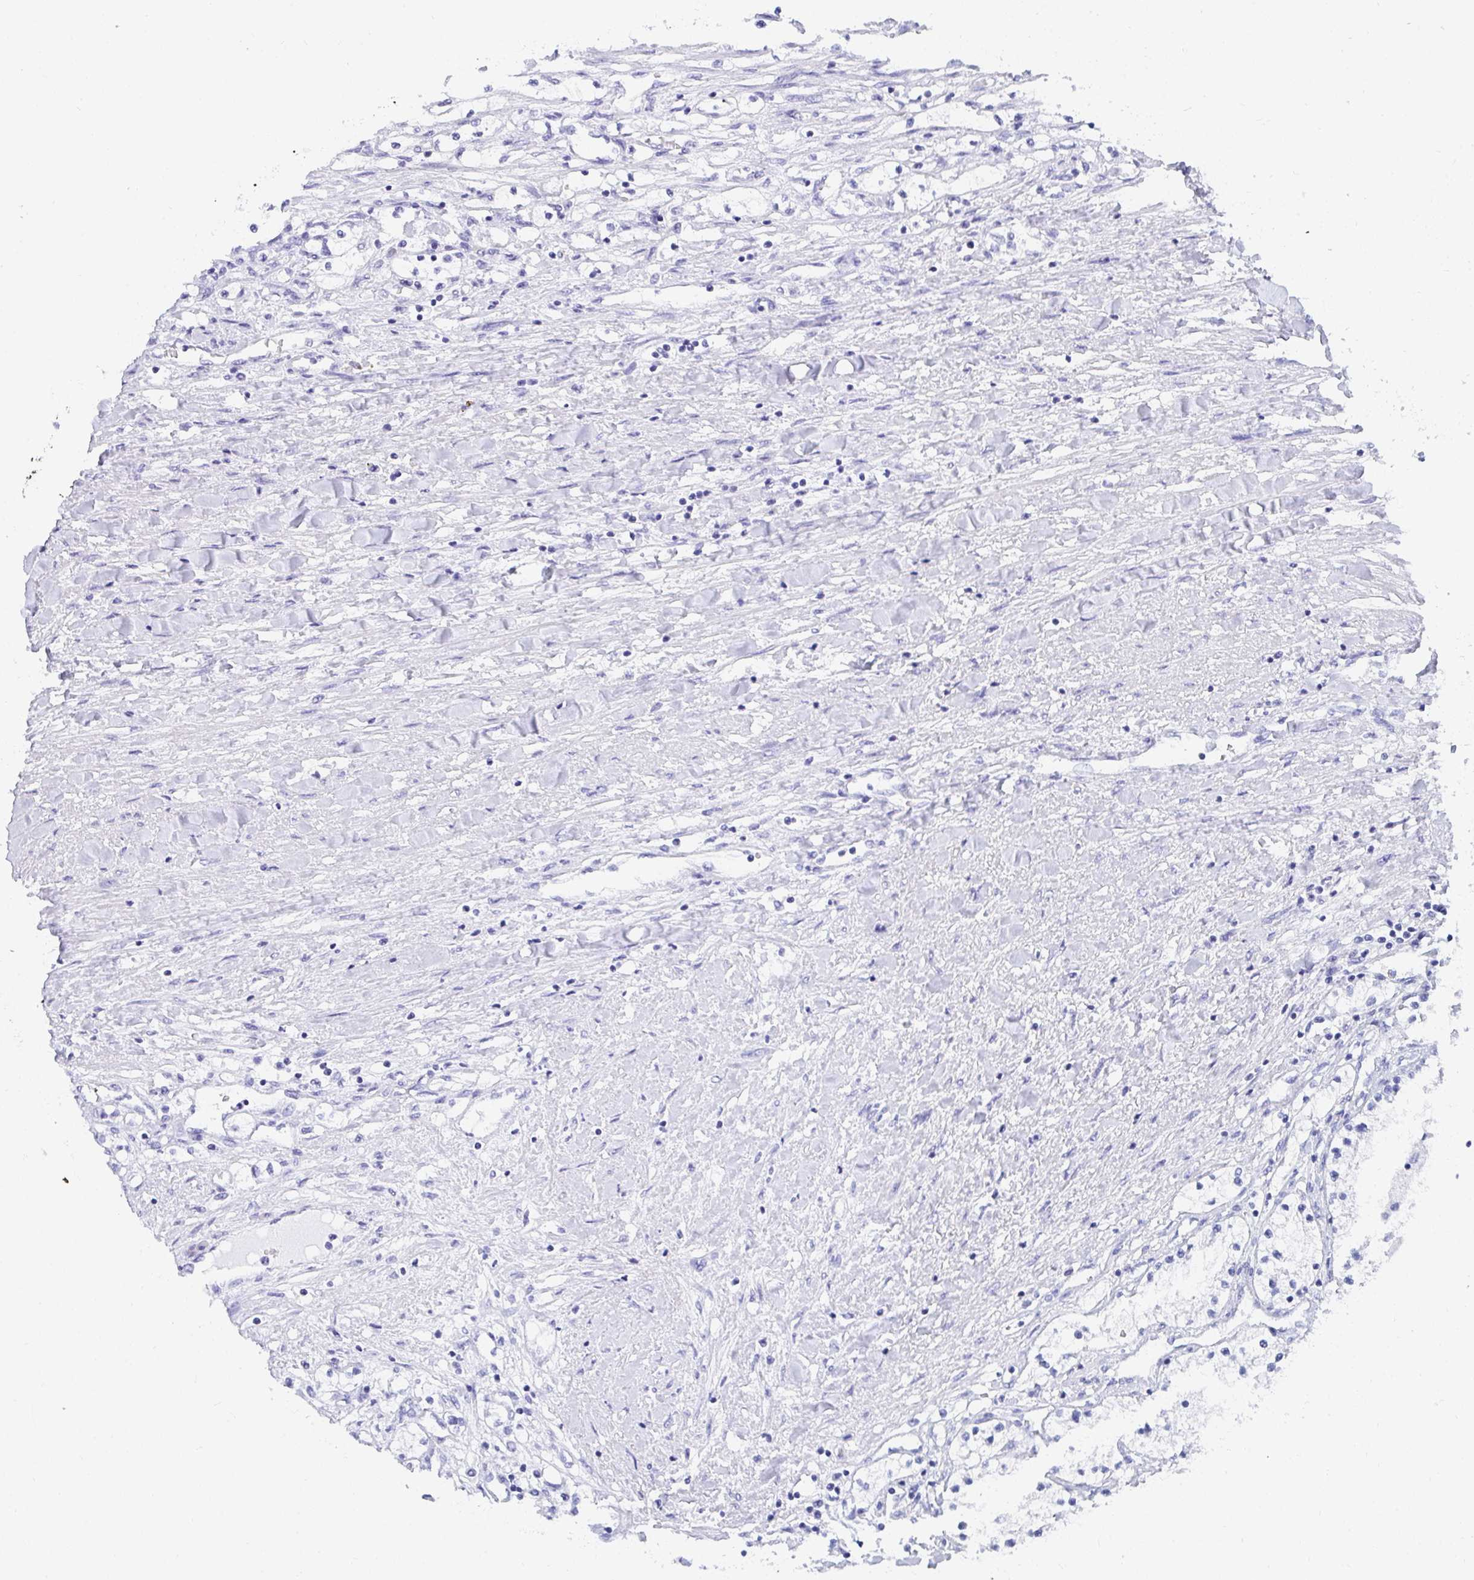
{"staining": {"intensity": "negative", "quantity": "none", "location": "none"}, "tissue": "renal cancer", "cell_type": "Tumor cells", "image_type": "cancer", "snomed": [{"axis": "morphology", "description": "Adenocarcinoma, NOS"}, {"axis": "topography", "description": "Kidney"}], "caption": "There is no significant positivity in tumor cells of renal adenocarcinoma.", "gene": "PC", "patient": {"sex": "male", "age": 68}}